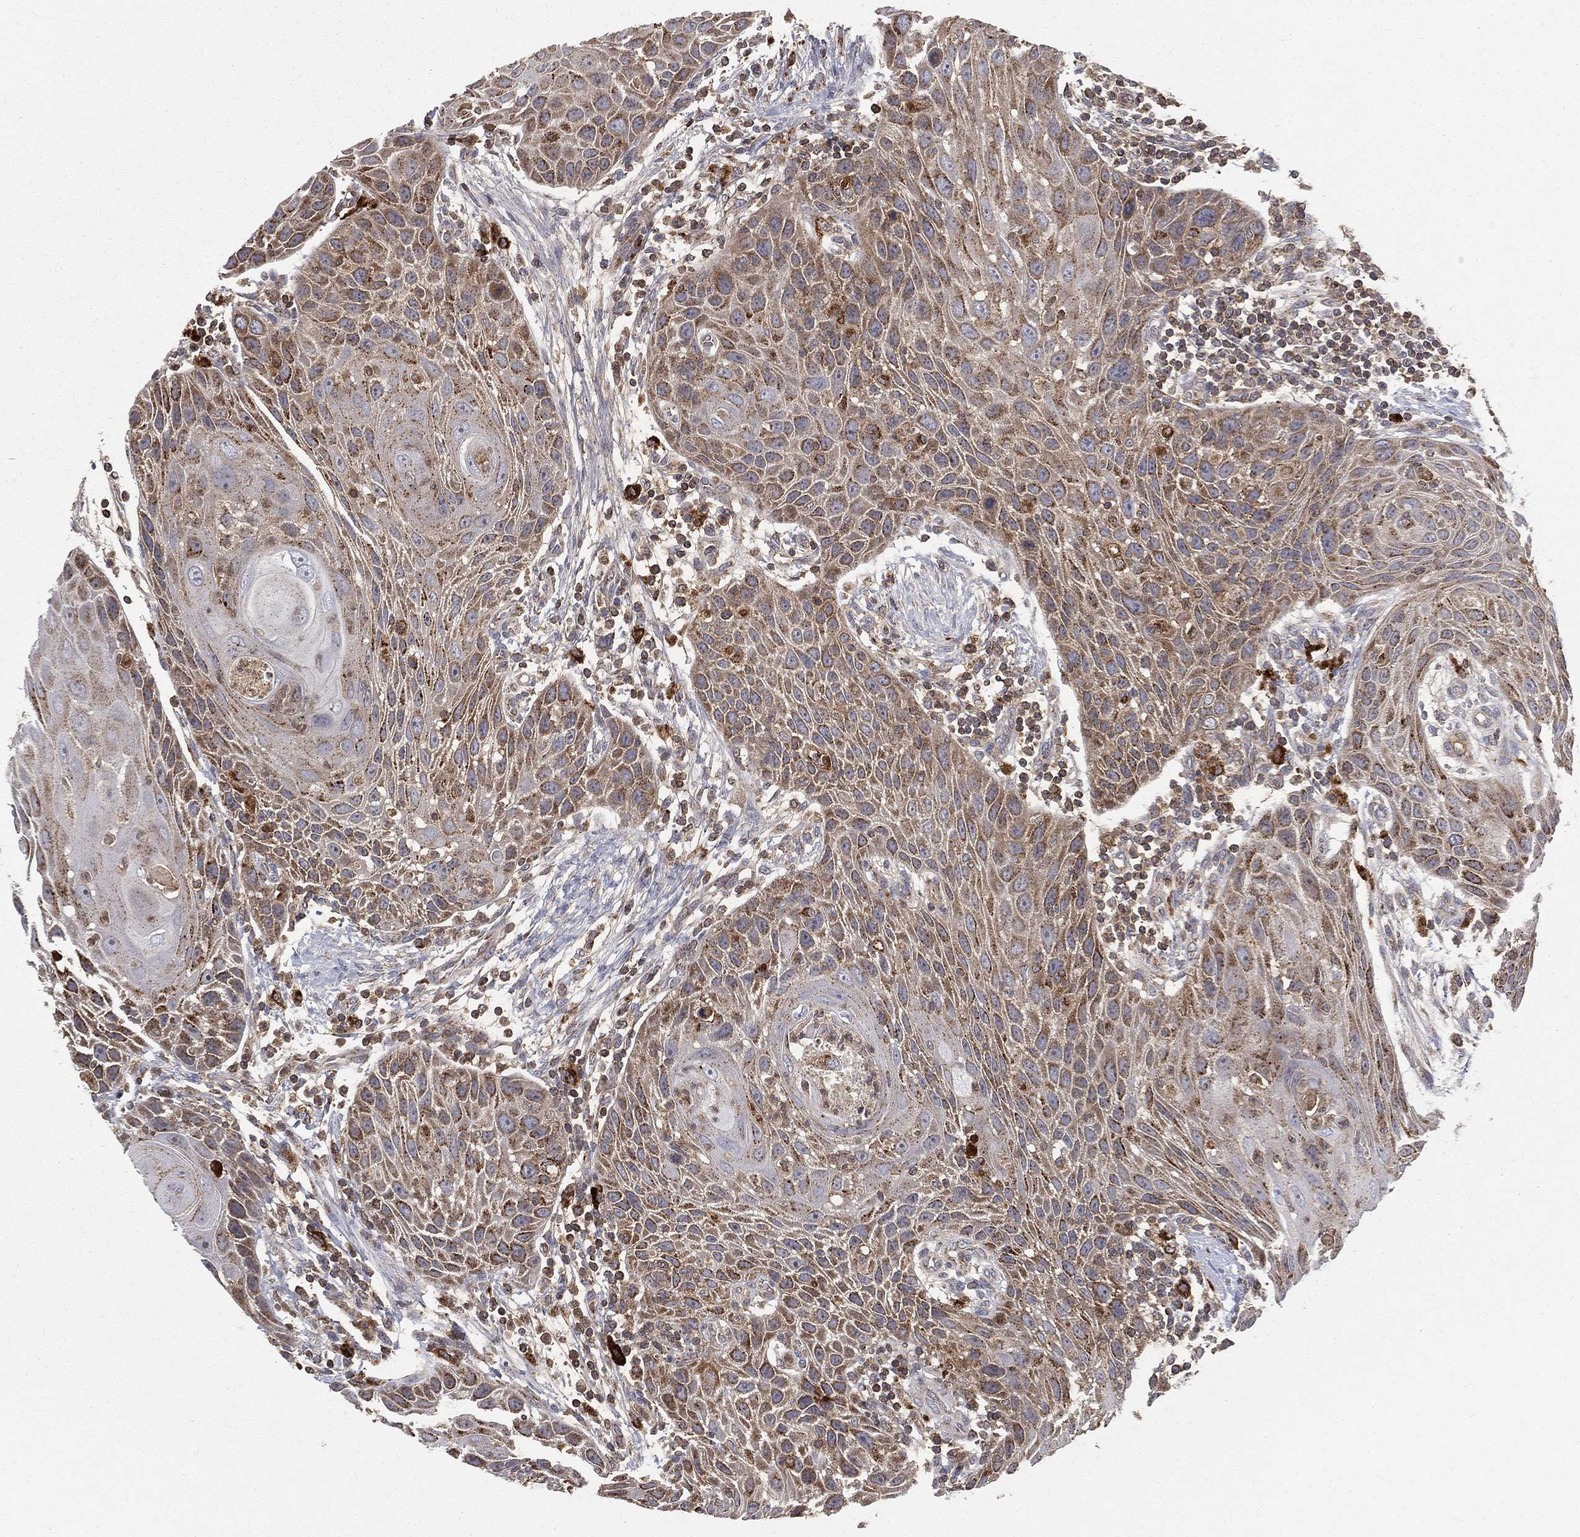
{"staining": {"intensity": "strong", "quantity": "25%-75%", "location": "cytoplasmic/membranous"}, "tissue": "head and neck cancer", "cell_type": "Tumor cells", "image_type": "cancer", "snomed": [{"axis": "morphology", "description": "Squamous cell carcinoma, NOS"}, {"axis": "topography", "description": "Head-Neck"}], "caption": "The micrograph displays immunohistochemical staining of head and neck cancer (squamous cell carcinoma). There is strong cytoplasmic/membranous expression is seen in approximately 25%-75% of tumor cells. (Brightfield microscopy of DAB IHC at high magnification).", "gene": "RIN3", "patient": {"sex": "male", "age": 69}}